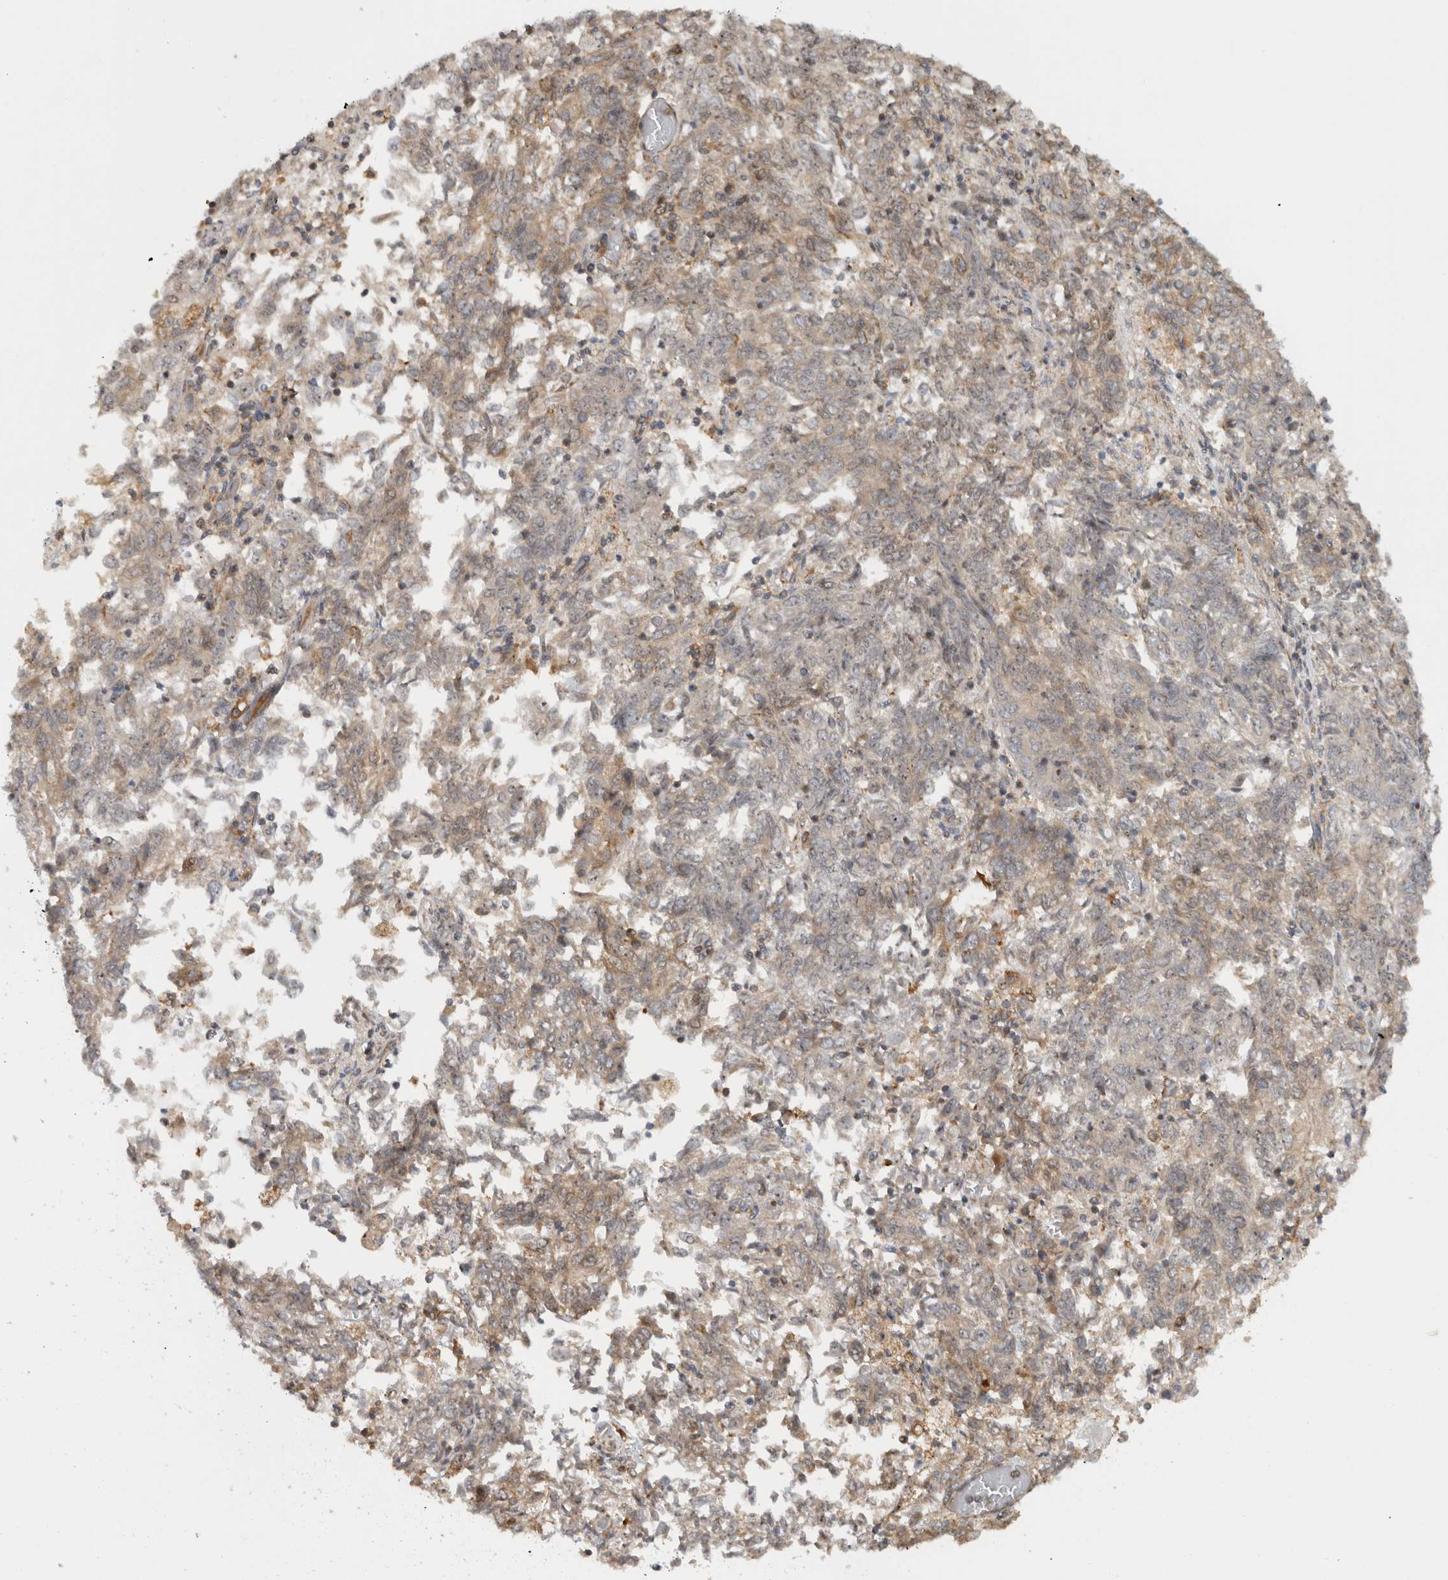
{"staining": {"intensity": "weak", "quantity": "<25%", "location": "nuclear"}, "tissue": "endometrial cancer", "cell_type": "Tumor cells", "image_type": "cancer", "snomed": [{"axis": "morphology", "description": "Adenocarcinoma, NOS"}, {"axis": "topography", "description": "Endometrium"}], "caption": "This is an IHC micrograph of human endometrial cancer (adenocarcinoma). There is no expression in tumor cells.", "gene": "WASF2", "patient": {"sex": "female", "age": 80}}